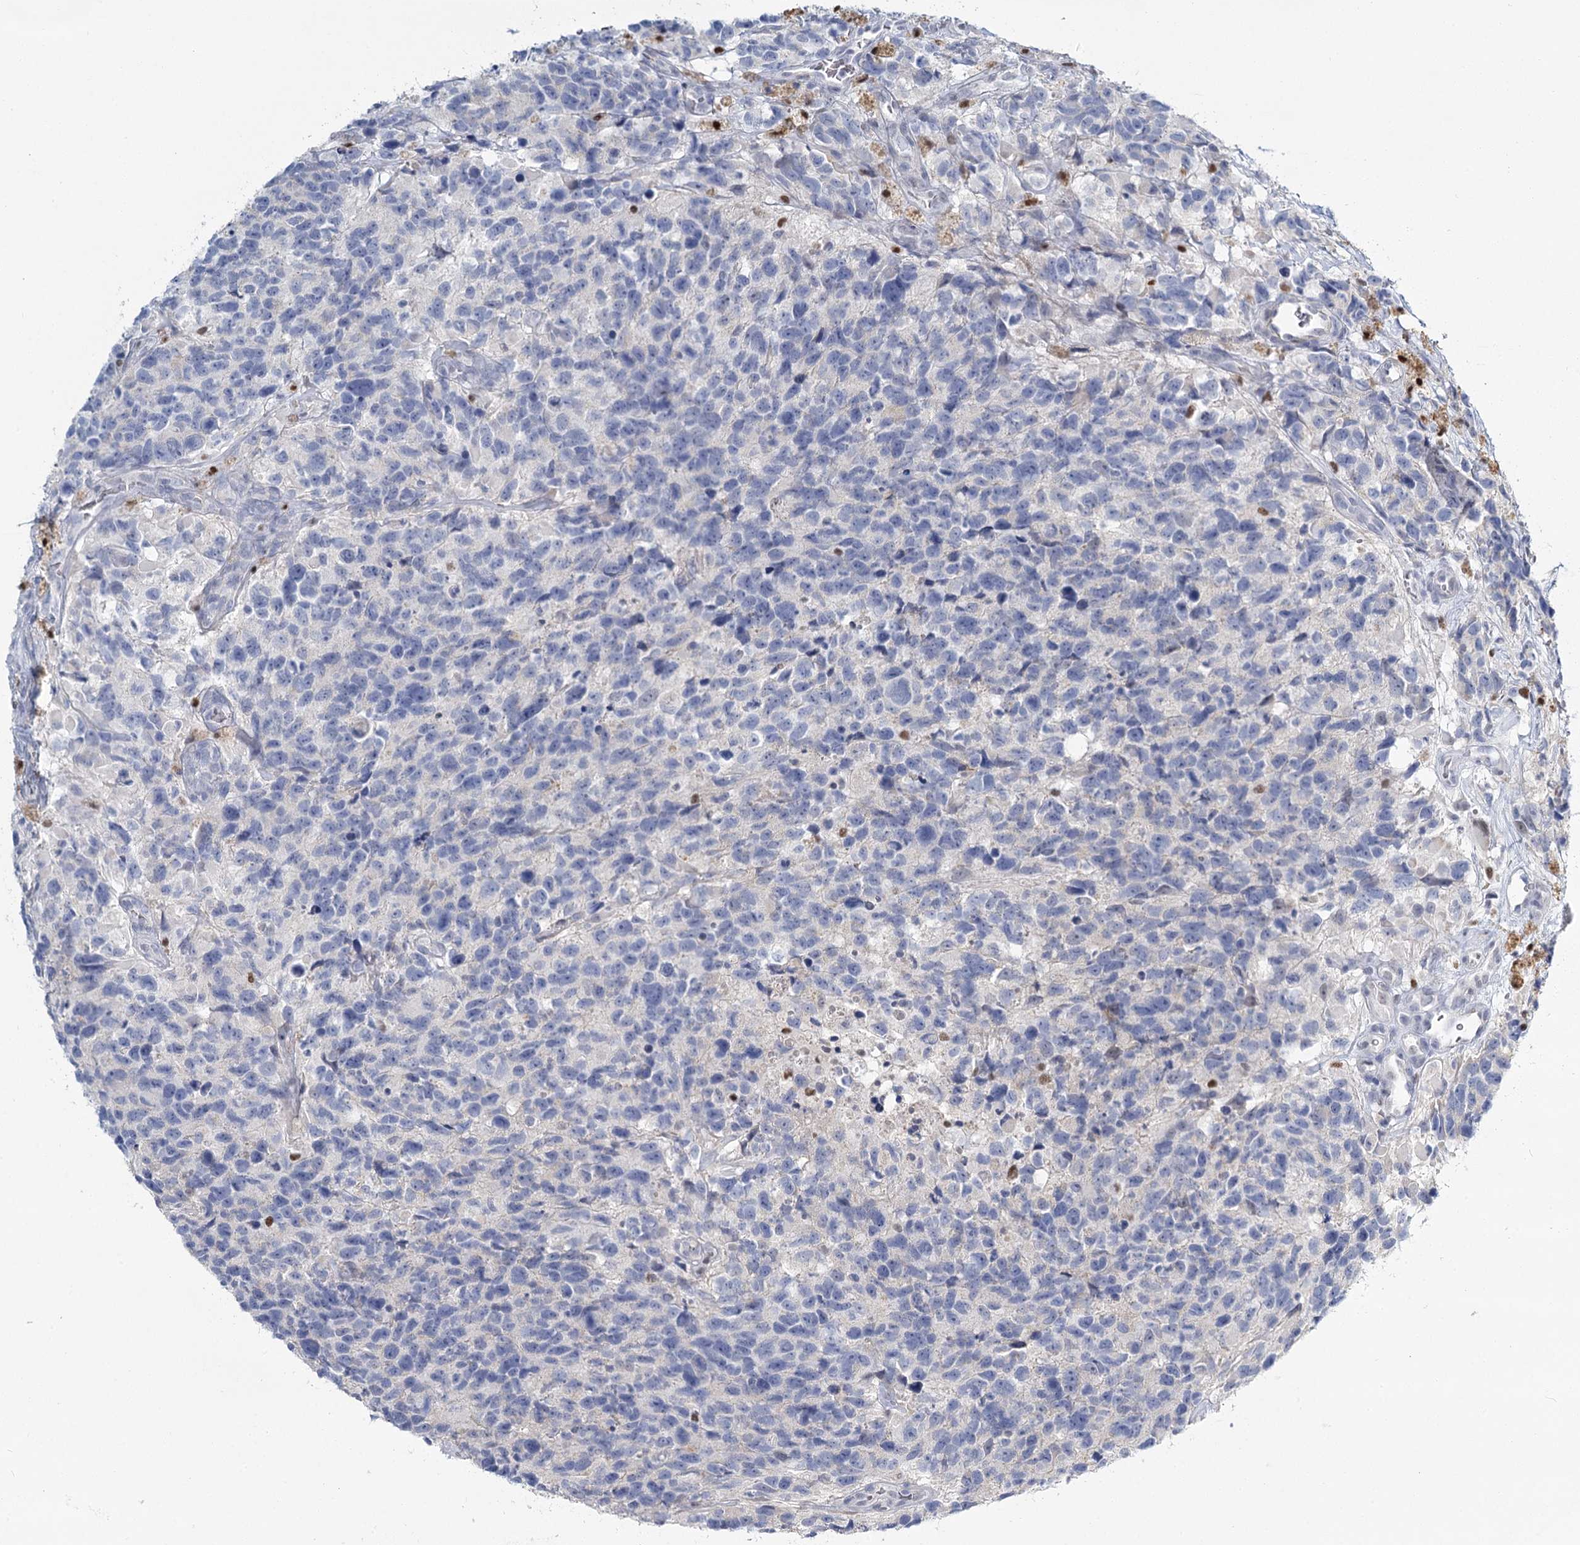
{"staining": {"intensity": "negative", "quantity": "none", "location": "none"}, "tissue": "glioma", "cell_type": "Tumor cells", "image_type": "cancer", "snomed": [{"axis": "morphology", "description": "Glioma, malignant, High grade"}, {"axis": "topography", "description": "Brain"}], "caption": "An IHC micrograph of glioma is shown. There is no staining in tumor cells of glioma. (DAB (3,3'-diaminobenzidine) IHC with hematoxylin counter stain).", "gene": "IGSF3", "patient": {"sex": "male", "age": 76}}